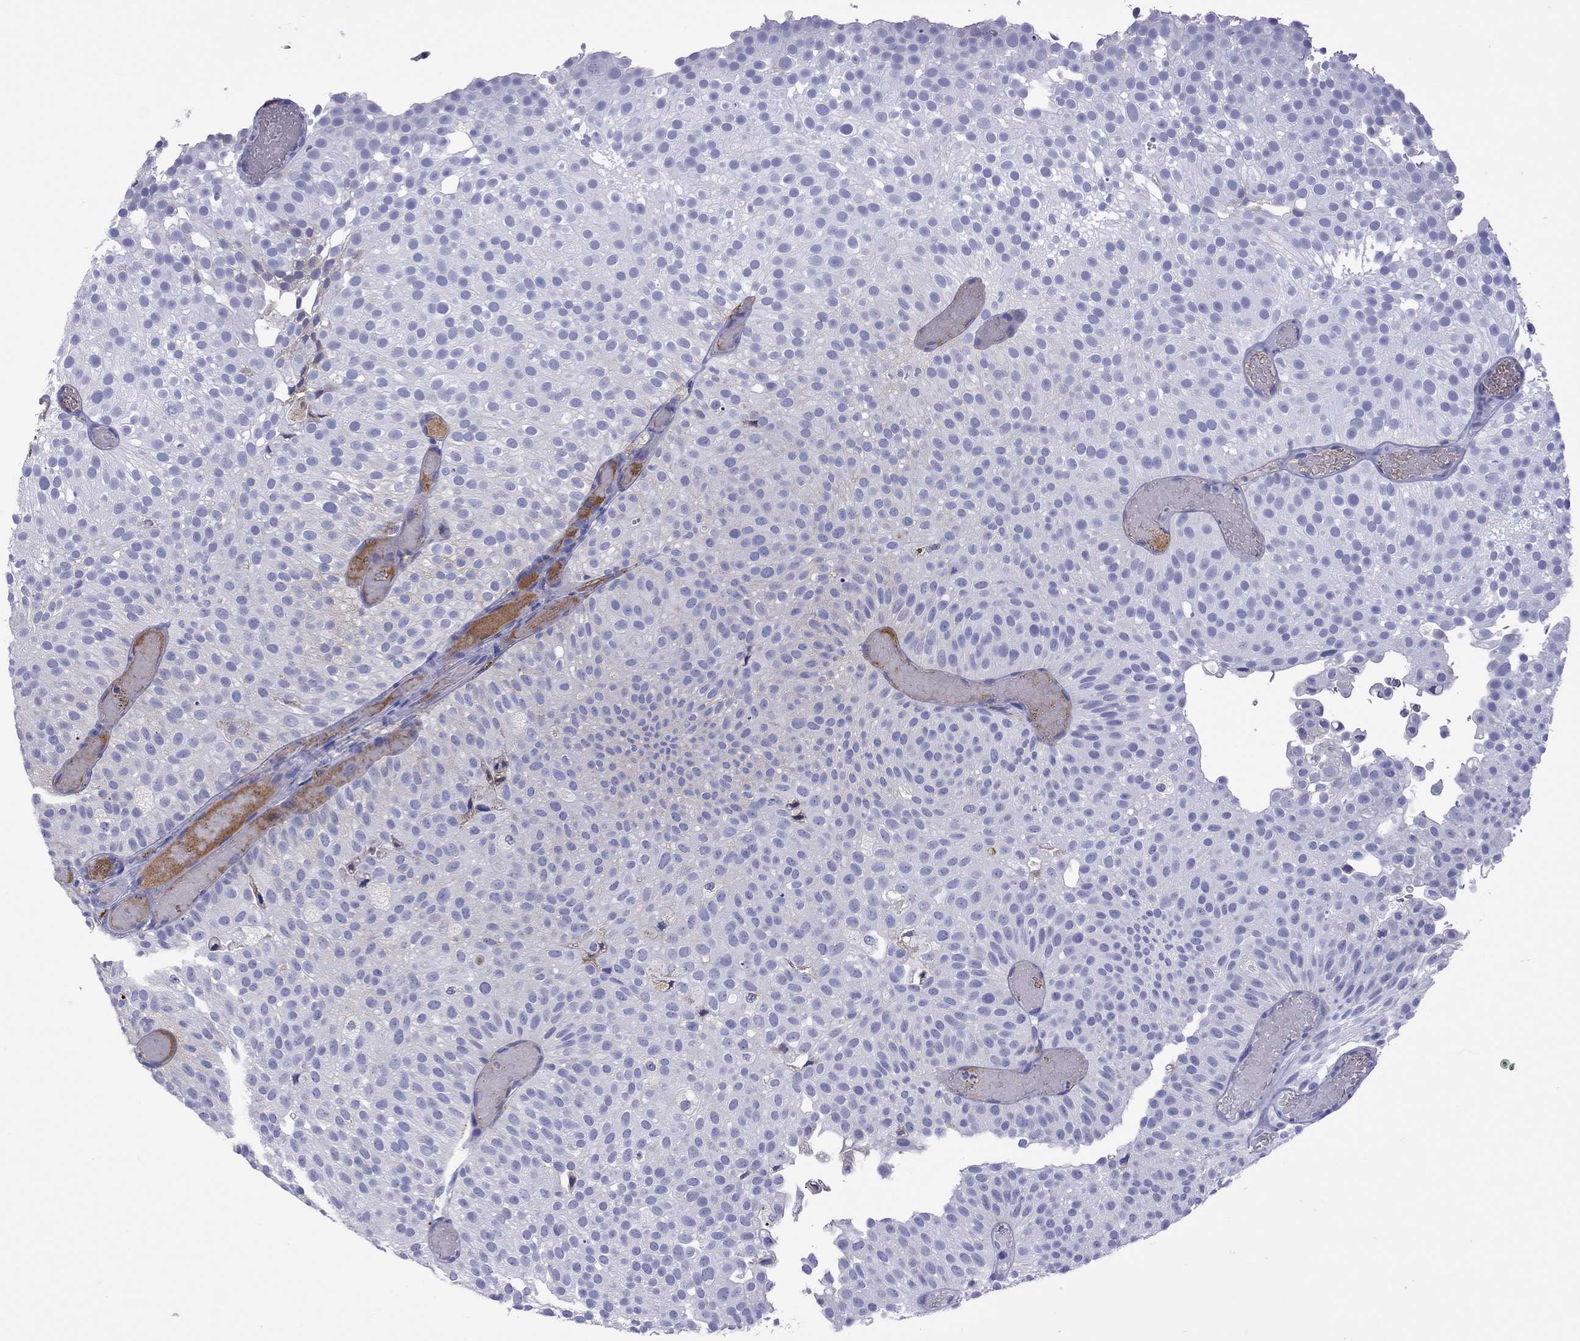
{"staining": {"intensity": "negative", "quantity": "none", "location": "none"}, "tissue": "urothelial cancer", "cell_type": "Tumor cells", "image_type": "cancer", "snomed": [{"axis": "morphology", "description": "Urothelial carcinoma, Low grade"}, {"axis": "topography", "description": "Urinary bladder"}], "caption": "IHC of low-grade urothelial carcinoma exhibits no expression in tumor cells.", "gene": "SERPINA3", "patient": {"sex": "male", "age": 78}}